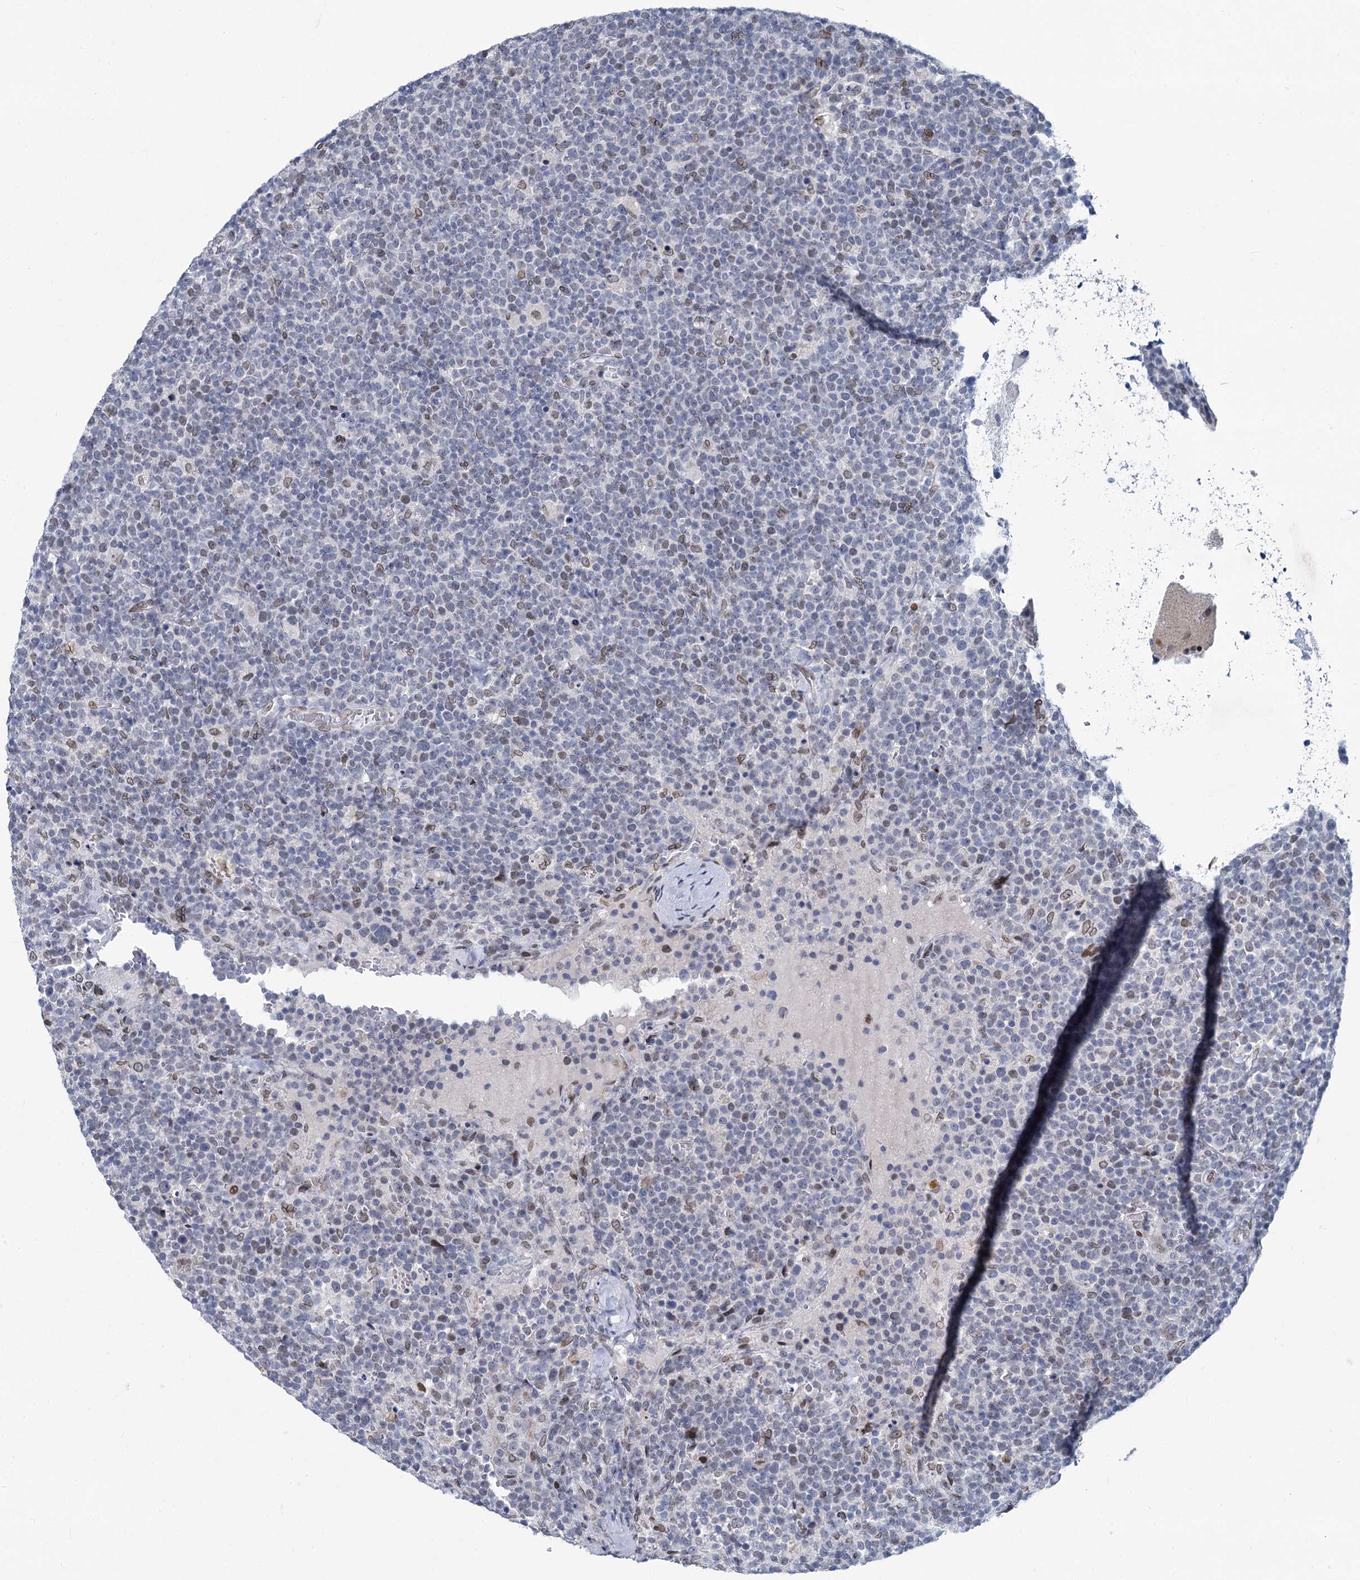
{"staining": {"intensity": "weak", "quantity": "<25%", "location": "nuclear"}, "tissue": "lymphoma", "cell_type": "Tumor cells", "image_type": "cancer", "snomed": [{"axis": "morphology", "description": "Malignant lymphoma, non-Hodgkin's type, High grade"}, {"axis": "topography", "description": "Lymph node"}], "caption": "Lymphoma was stained to show a protein in brown. There is no significant staining in tumor cells.", "gene": "PRSS35", "patient": {"sex": "male", "age": 61}}